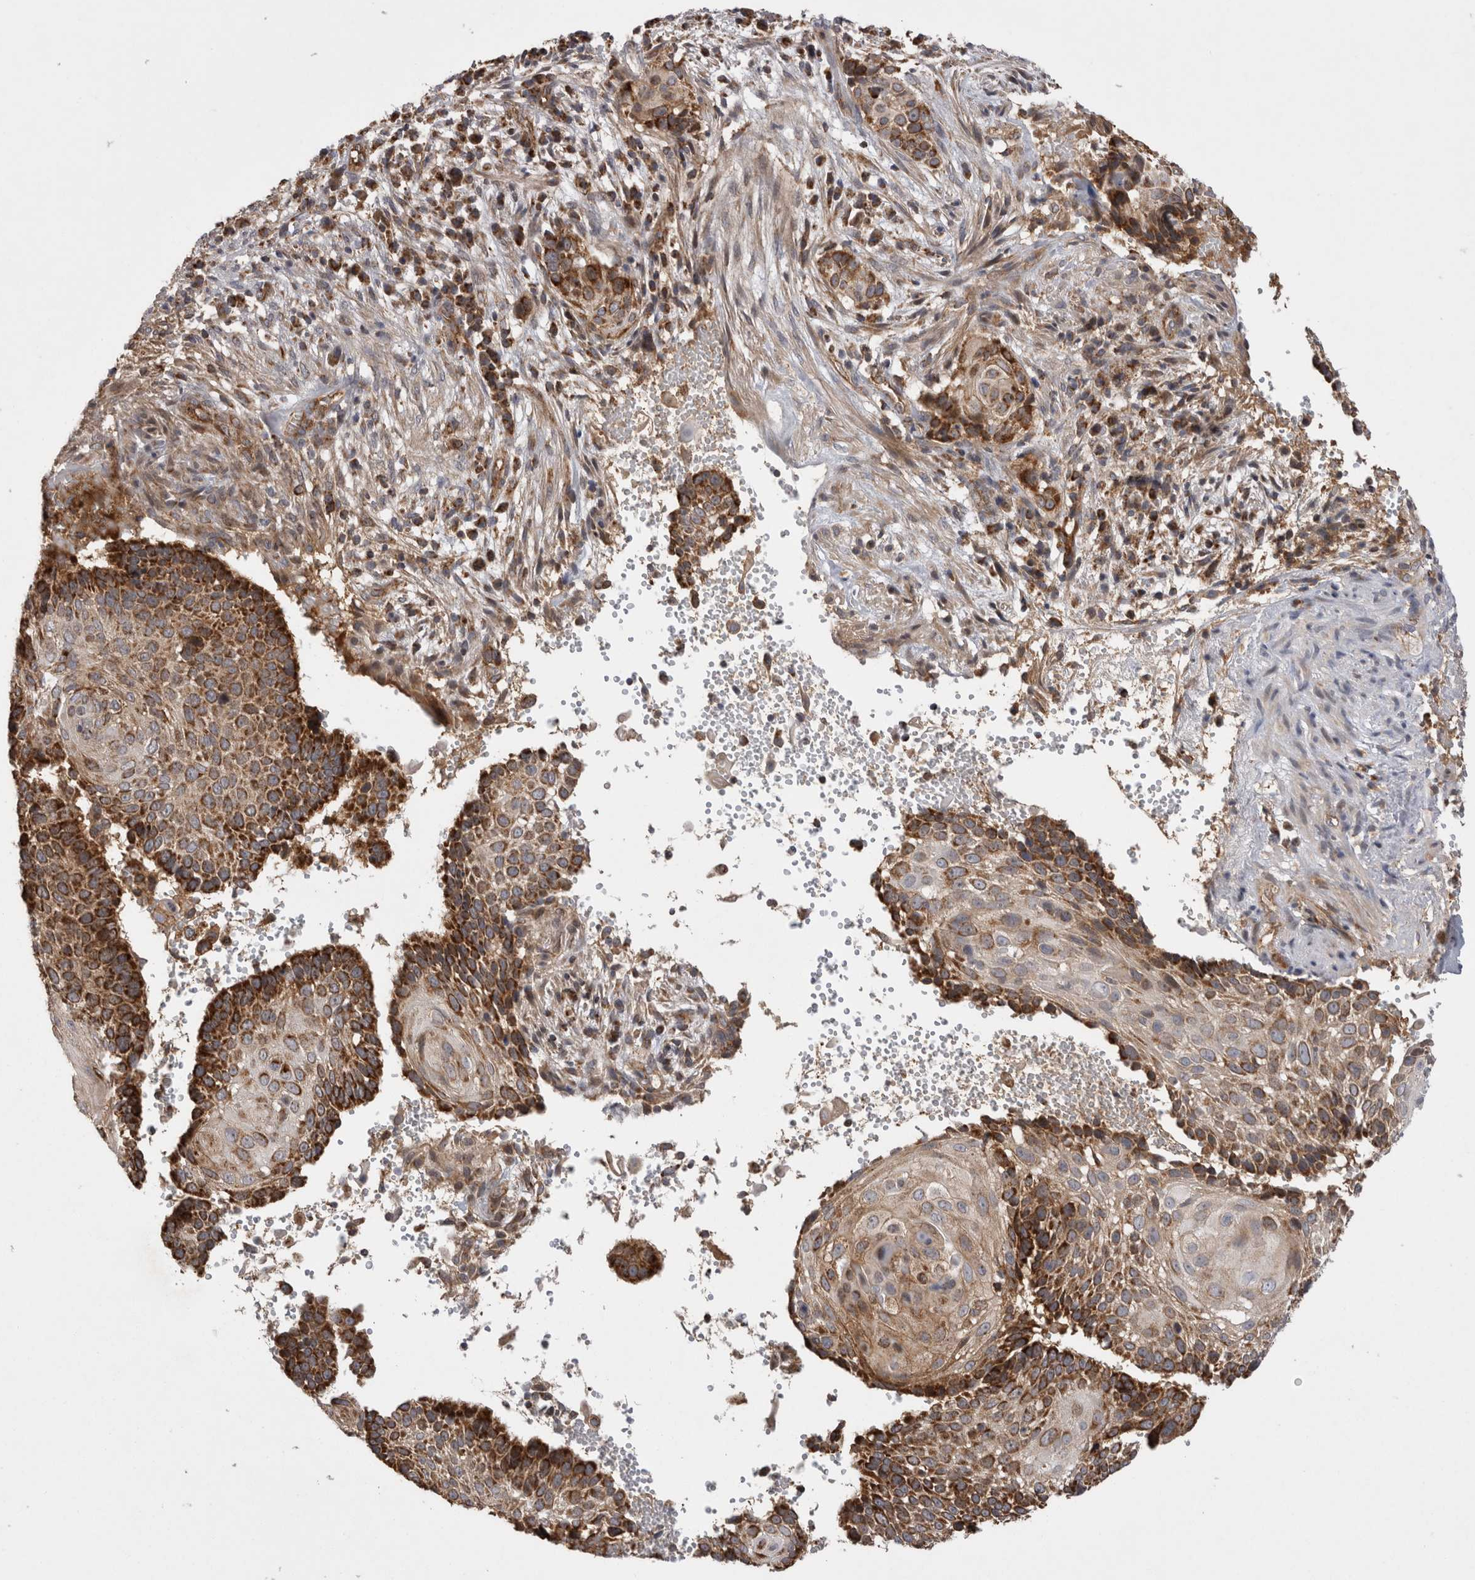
{"staining": {"intensity": "strong", "quantity": ">75%", "location": "cytoplasmic/membranous"}, "tissue": "cervical cancer", "cell_type": "Tumor cells", "image_type": "cancer", "snomed": [{"axis": "morphology", "description": "Squamous cell carcinoma, NOS"}, {"axis": "topography", "description": "Cervix"}], "caption": "Cervical squamous cell carcinoma stained with DAB immunohistochemistry shows high levels of strong cytoplasmic/membranous expression in approximately >75% of tumor cells.", "gene": "DARS2", "patient": {"sex": "female", "age": 74}}